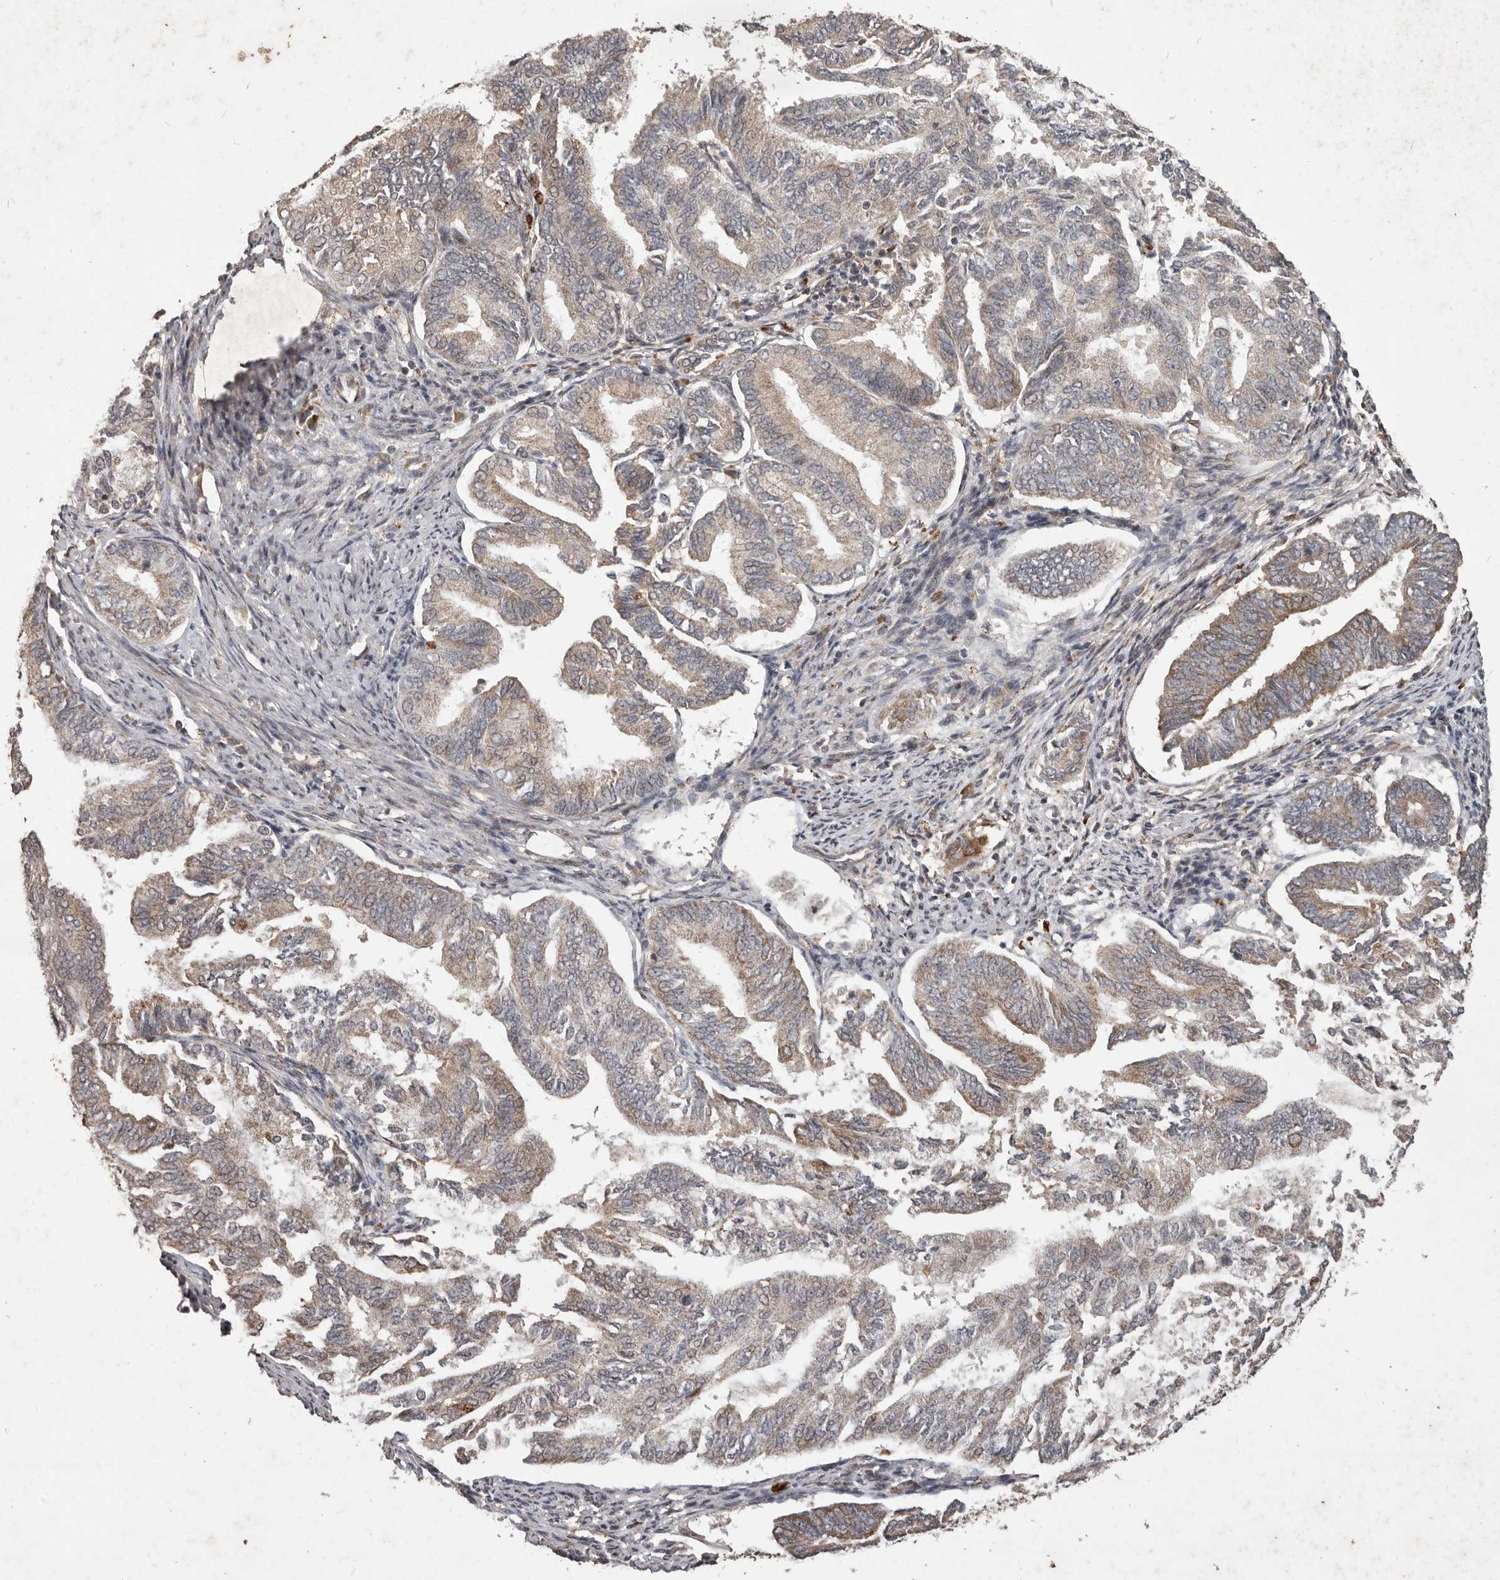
{"staining": {"intensity": "moderate", "quantity": "25%-75%", "location": "cytoplasmic/membranous"}, "tissue": "endometrial cancer", "cell_type": "Tumor cells", "image_type": "cancer", "snomed": [{"axis": "morphology", "description": "Adenocarcinoma, NOS"}, {"axis": "topography", "description": "Endometrium"}], "caption": "Human adenocarcinoma (endometrial) stained for a protein (brown) displays moderate cytoplasmic/membranous positive positivity in about 25%-75% of tumor cells.", "gene": "PLOD2", "patient": {"sex": "female", "age": 86}}